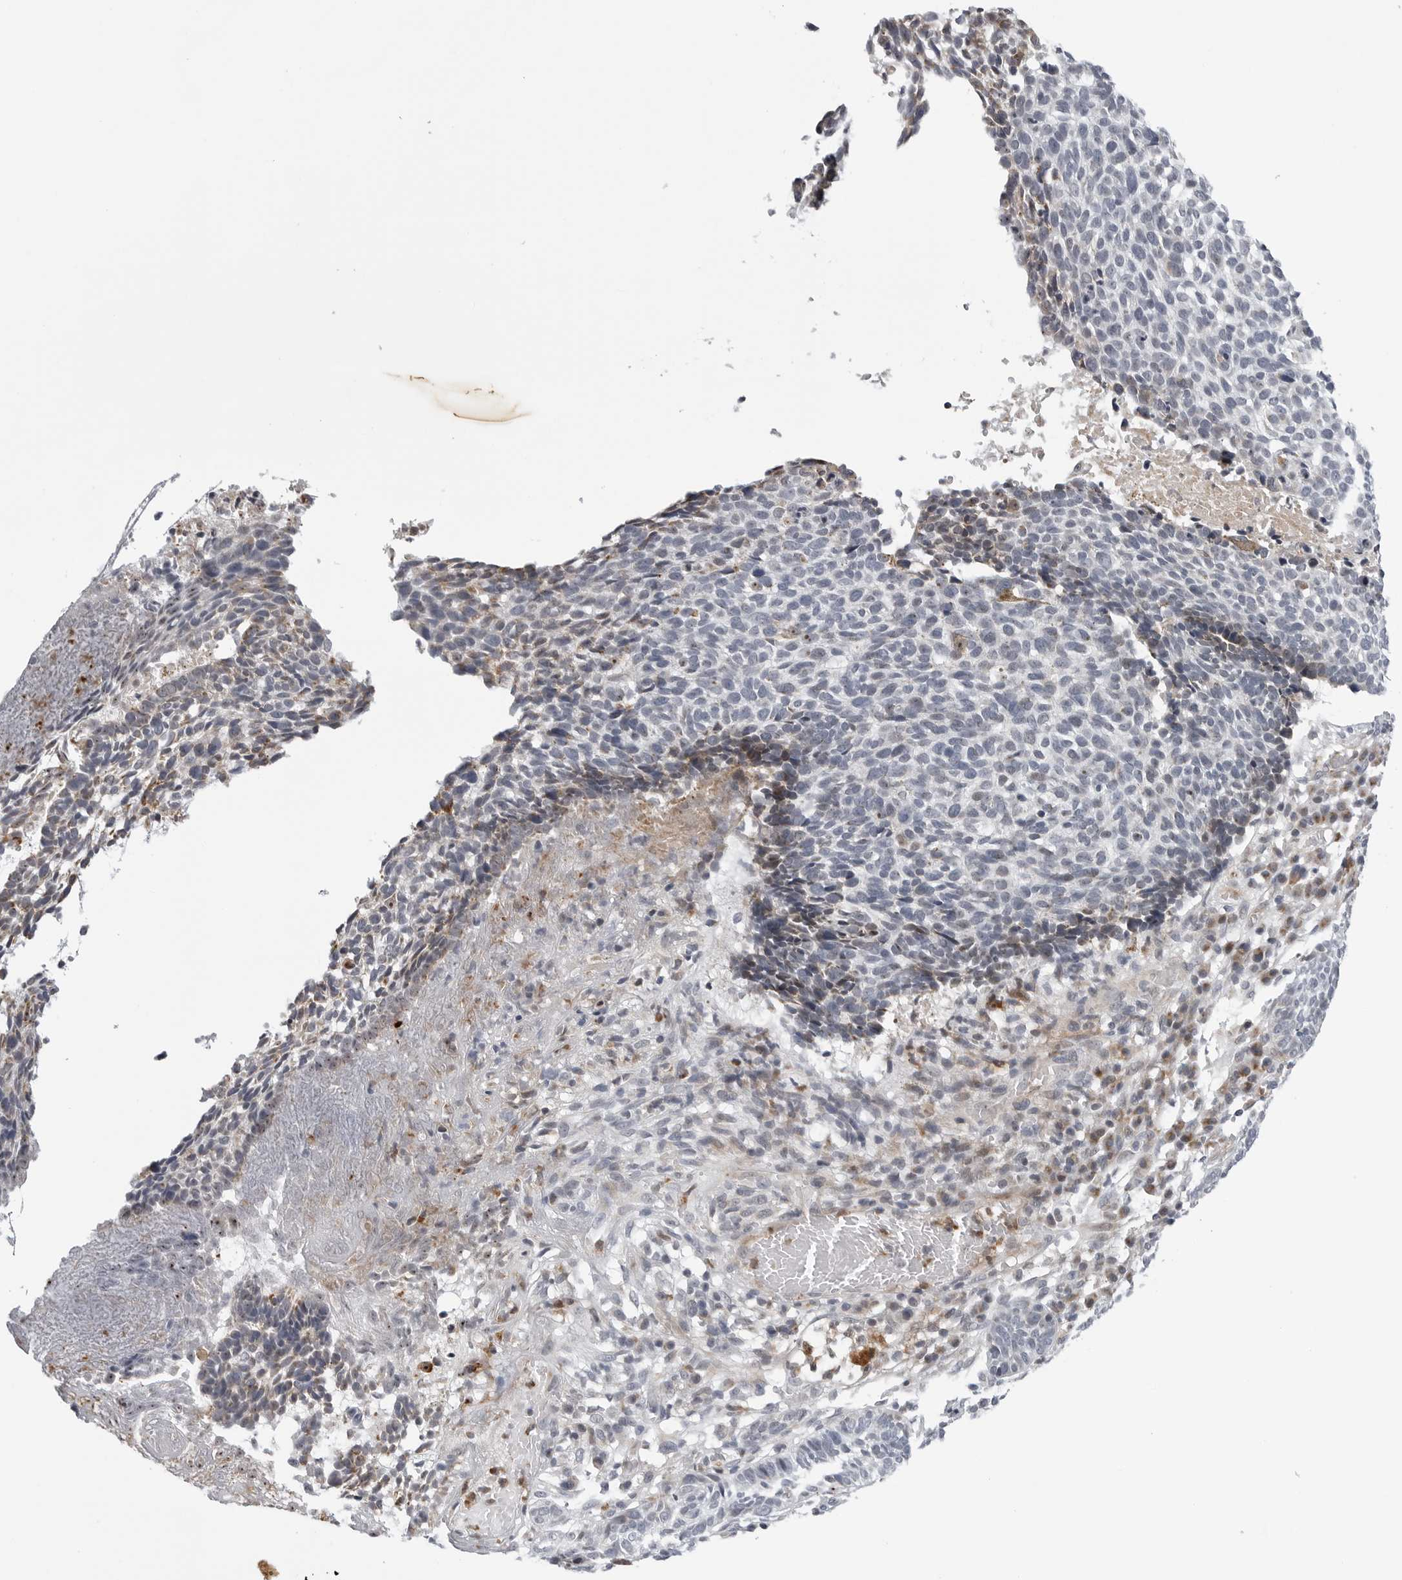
{"staining": {"intensity": "negative", "quantity": "none", "location": "none"}, "tissue": "skin cancer", "cell_type": "Tumor cells", "image_type": "cancer", "snomed": [{"axis": "morphology", "description": "Basal cell carcinoma"}, {"axis": "topography", "description": "Skin"}], "caption": "Immunohistochemistry (IHC) photomicrograph of human skin cancer (basal cell carcinoma) stained for a protein (brown), which reveals no staining in tumor cells.", "gene": "CDK20", "patient": {"sex": "male", "age": 85}}